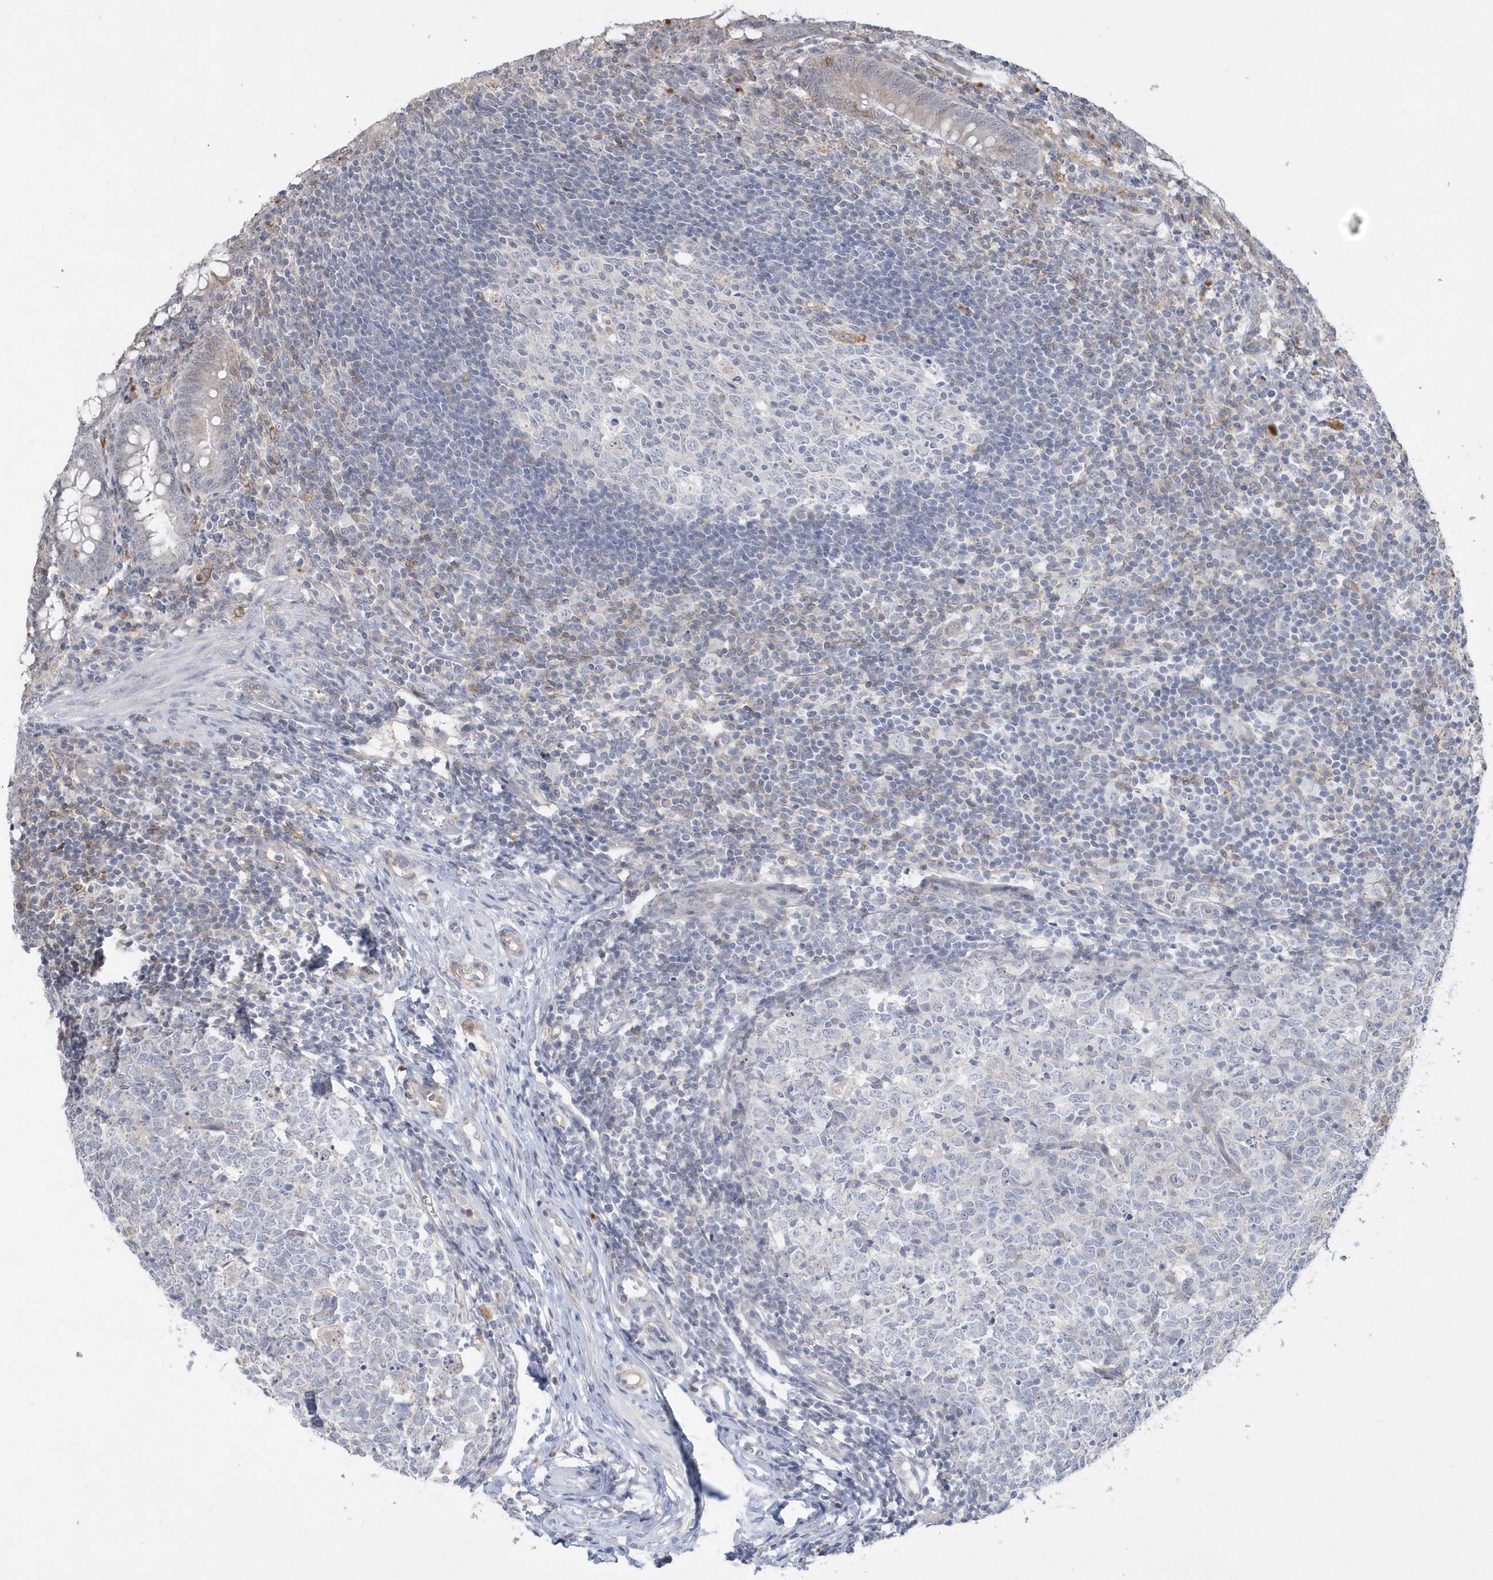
{"staining": {"intensity": "moderate", "quantity": "<25%", "location": "cytoplasmic/membranous"}, "tissue": "appendix", "cell_type": "Glandular cells", "image_type": "normal", "snomed": [{"axis": "morphology", "description": "Normal tissue, NOS"}, {"axis": "topography", "description": "Appendix"}], "caption": "Immunohistochemistry of benign appendix displays low levels of moderate cytoplasmic/membranous positivity in about <25% of glandular cells.", "gene": "CRIP3", "patient": {"sex": "male", "age": 14}}